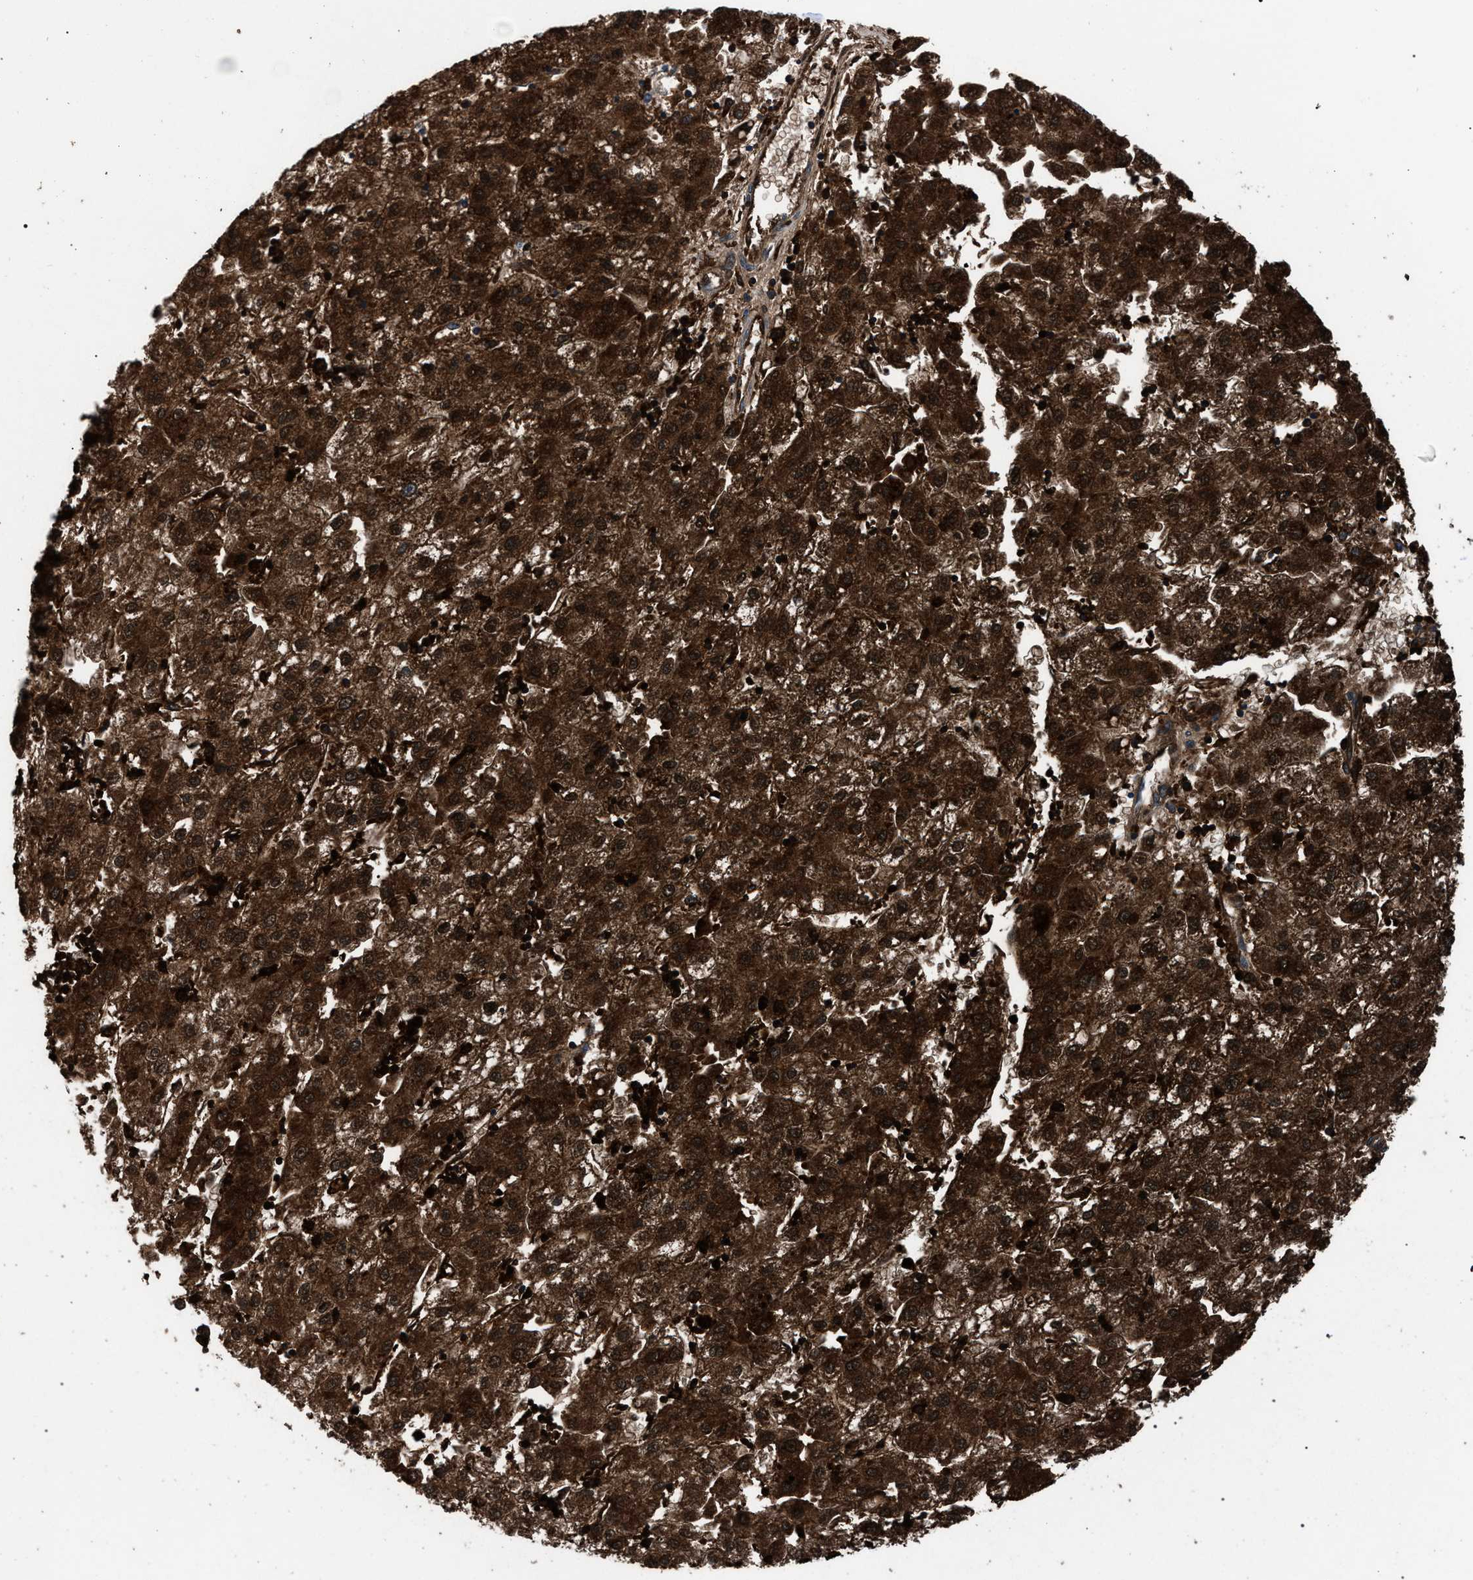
{"staining": {"intensity": "strong", "quantity": ">75%", "location": "cytoplasmic/membranous"}, "tissue": "liver cancer", "cell_type": "Tumor cells", "image_type": "cancer", "snomed": [{"axis": "morphology", "description": "Carcinoma, Hepatocellular, NOS"}, {"axis": "topography", "description": "Liver"}], "caption": "This is an image of immunohistochemistry staining of hepatocellular carcinoma (liver), which shows strong staining in the cytoplasmic/membranous of tumor cells.", "gene": "CRYZ", "patient": {"sex": "male", "age": 72}}